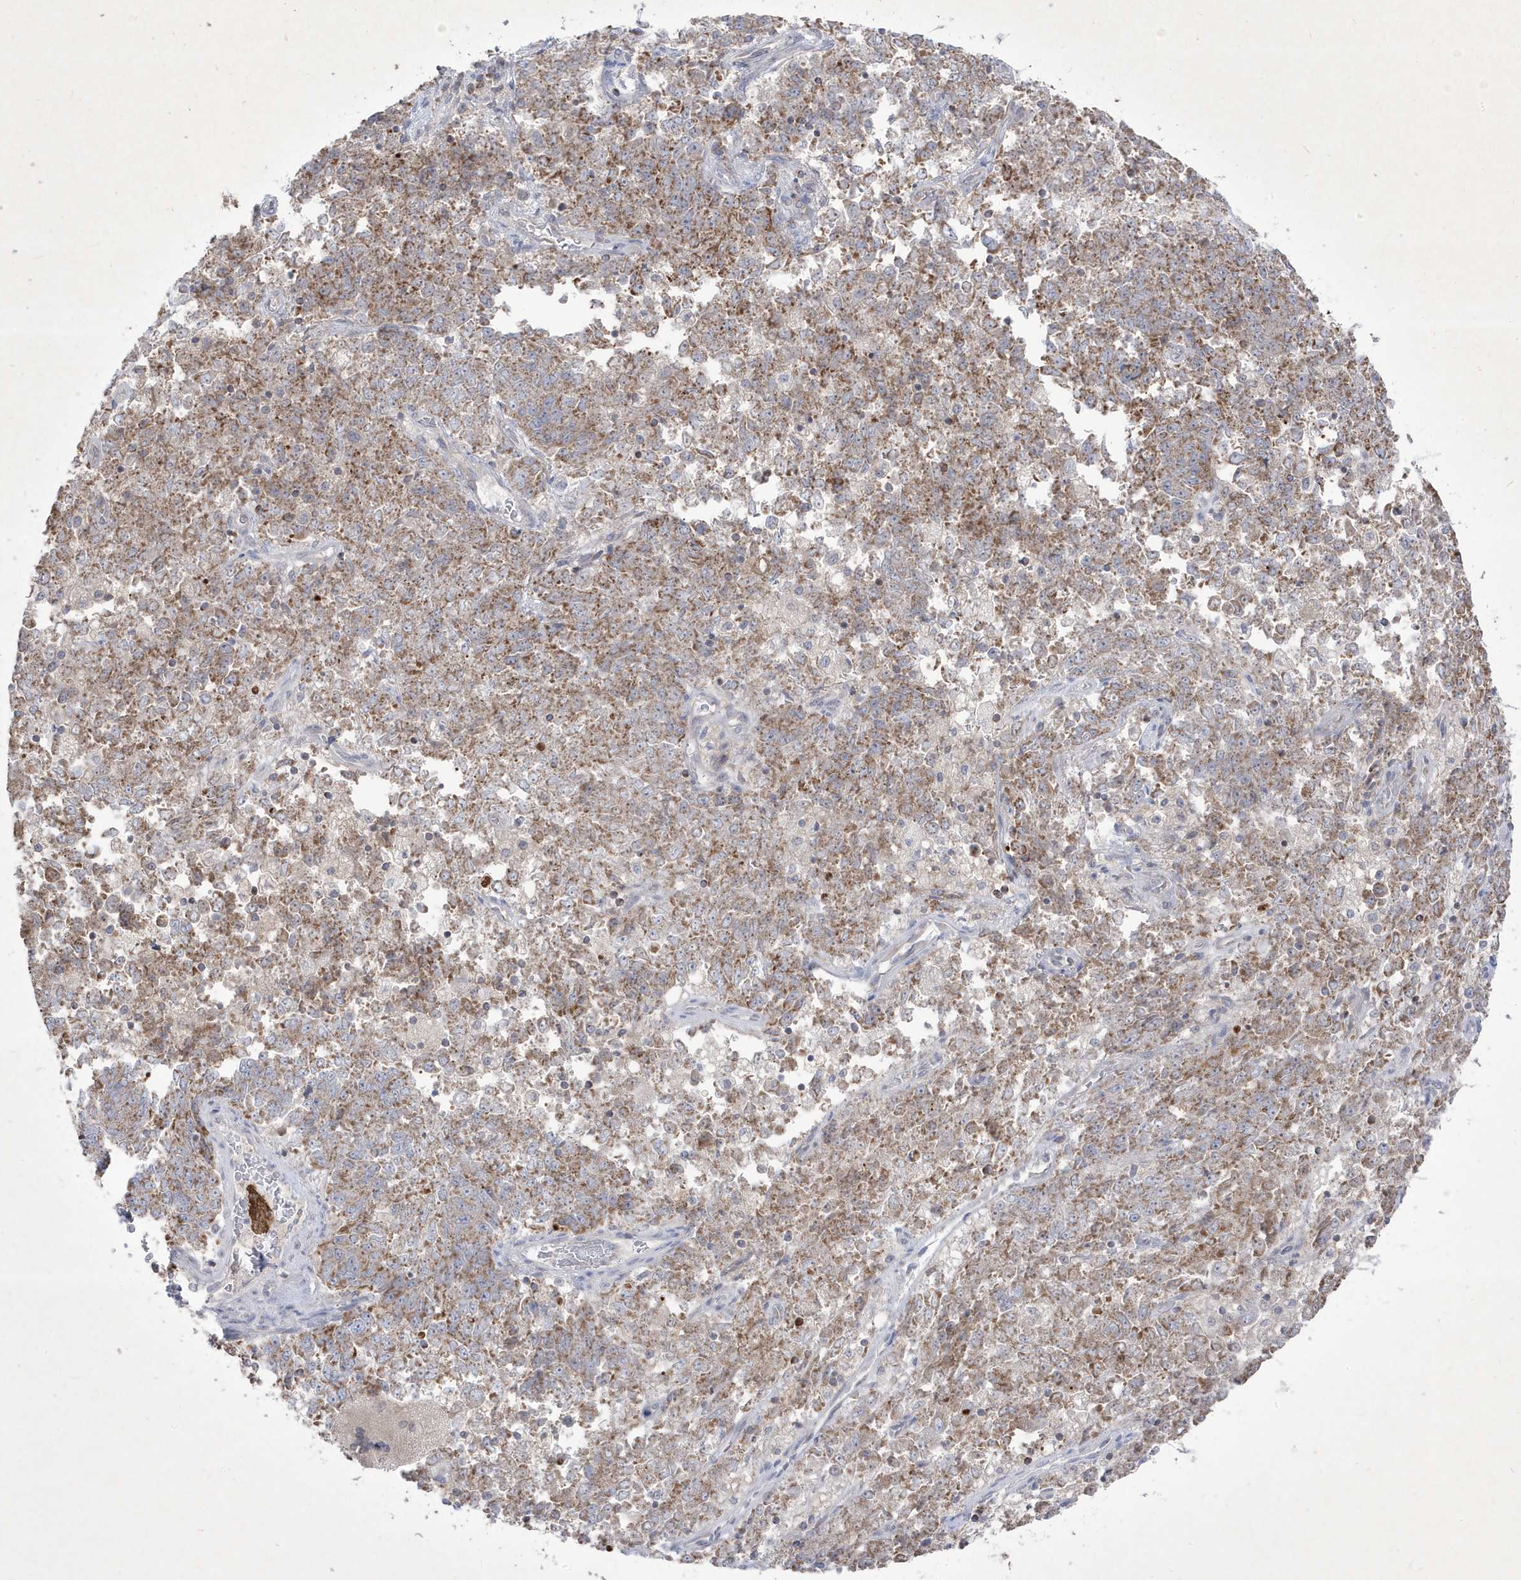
{"staining": {"intensity": "moderate", "quantity": "25%-75%", "location": "cytoplasmic/membranous"}, "tissue": "endometrial cancer", "cell_type": "Tumor cells", "image_type": "cancer", "snomed": [{"axis": "morphology", "description": "Adenocarcinoma, NOS"}, {"axis": "topography", "description": "Endometrium"}], "caption": "A brown stain highlights moderate cytoplasmic/membranous positivity of a protein in human endometrial adenocarcinoma tumor cells.", "gene": "ADAMTSL3", "patient": {"sex": "female", "age": 80}}